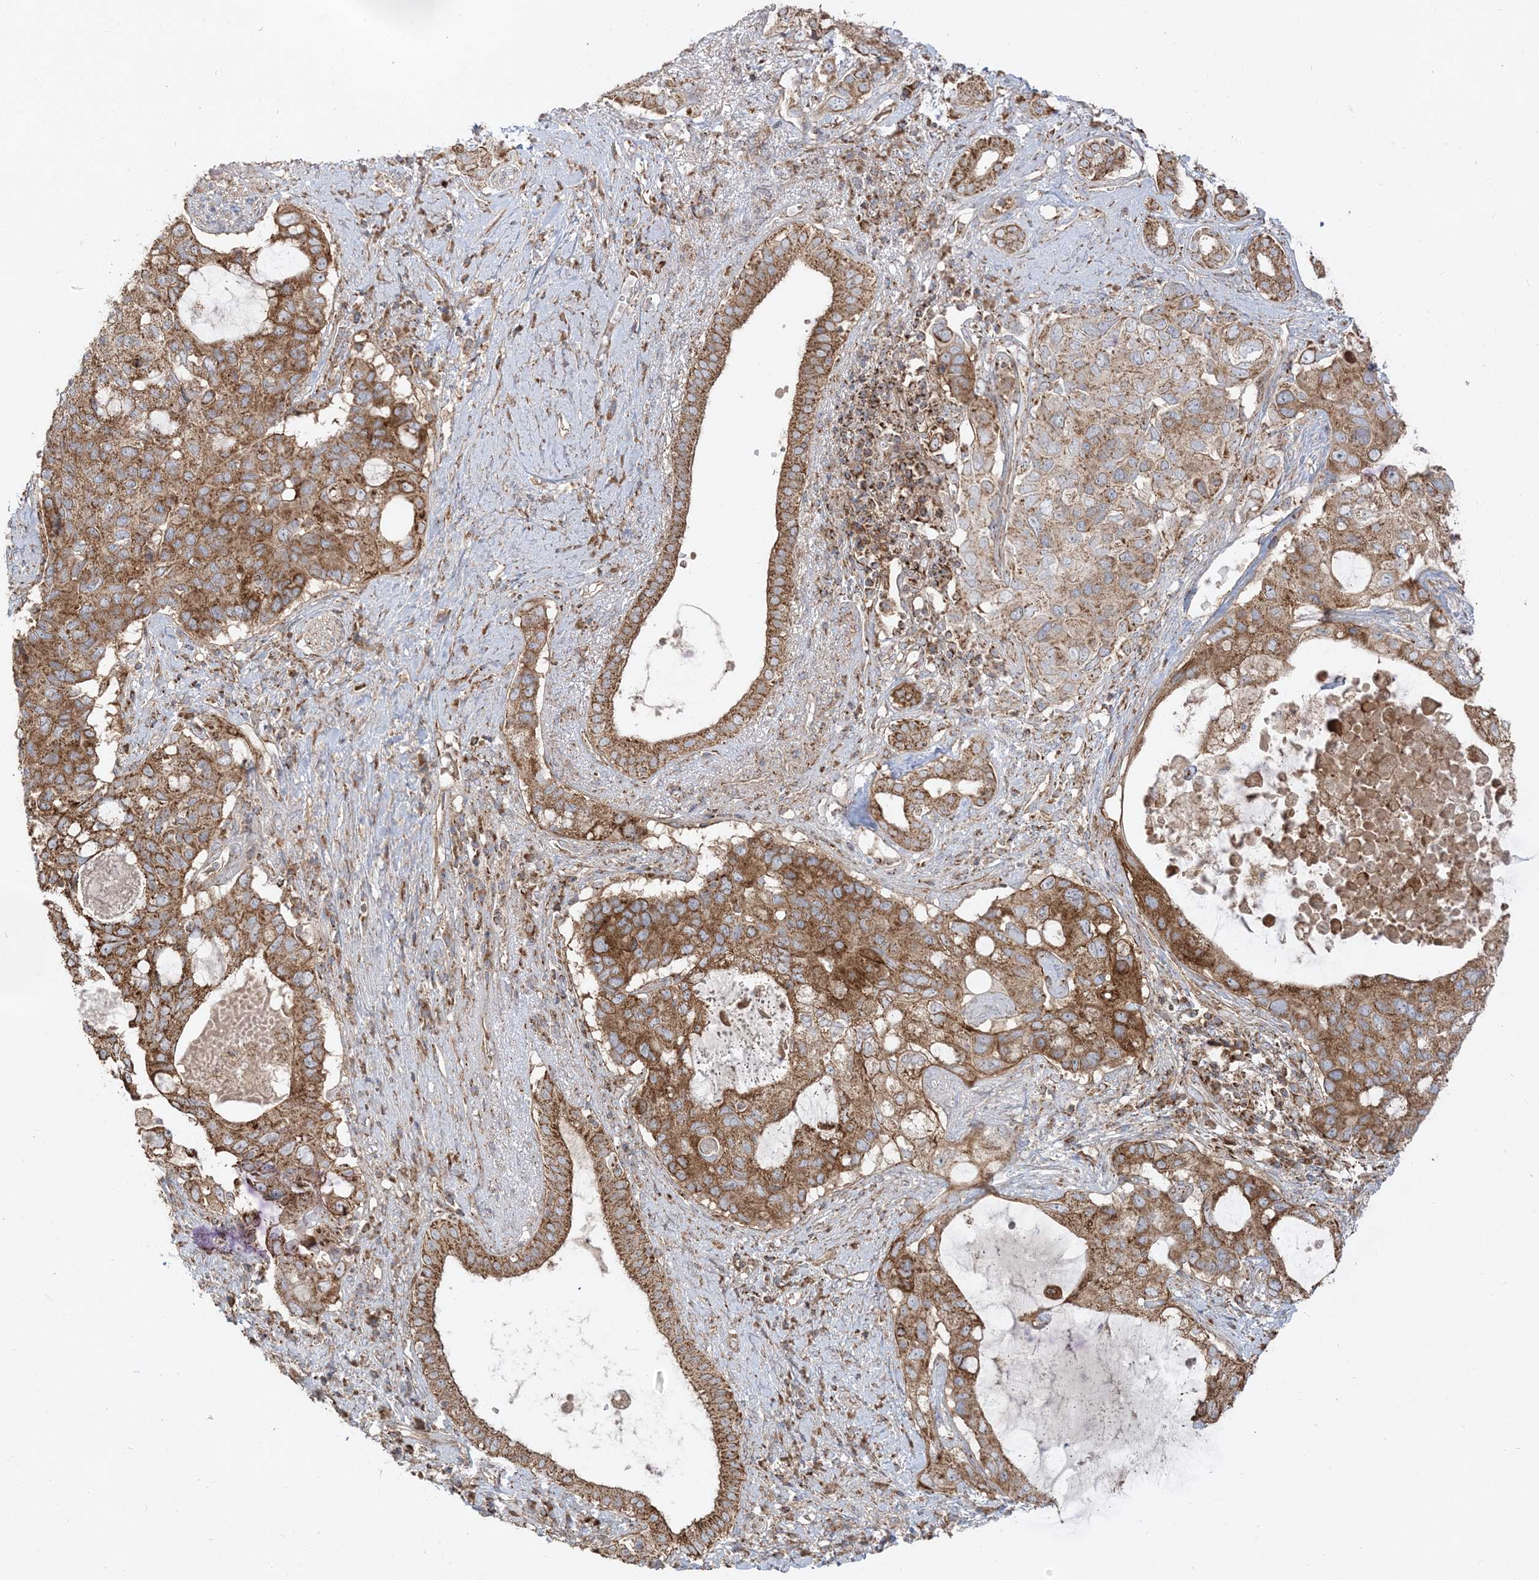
{"staining": {"intensity": "moderate", "quantity": ">75%", "location": "cytoplasmic/membranous"}, "tissue": "pancreatic cancer", "cell_type": "Tumor cells", "image_type": "cancer", "snomed": [{"axis": "morphology", "description": "Adenocarcinoma, NOS"}, {"axis": "topography", "description": "Pancreas"}], "caption": "The photomicrograph reveals a brown stain indicating the presence of a protein in the cytoplasmic/membranous of tumor cells in pancreatic cancer (adenocarcinoma).", "gene": "AARS2", "patient": {"sex": "female", "age": 56}}